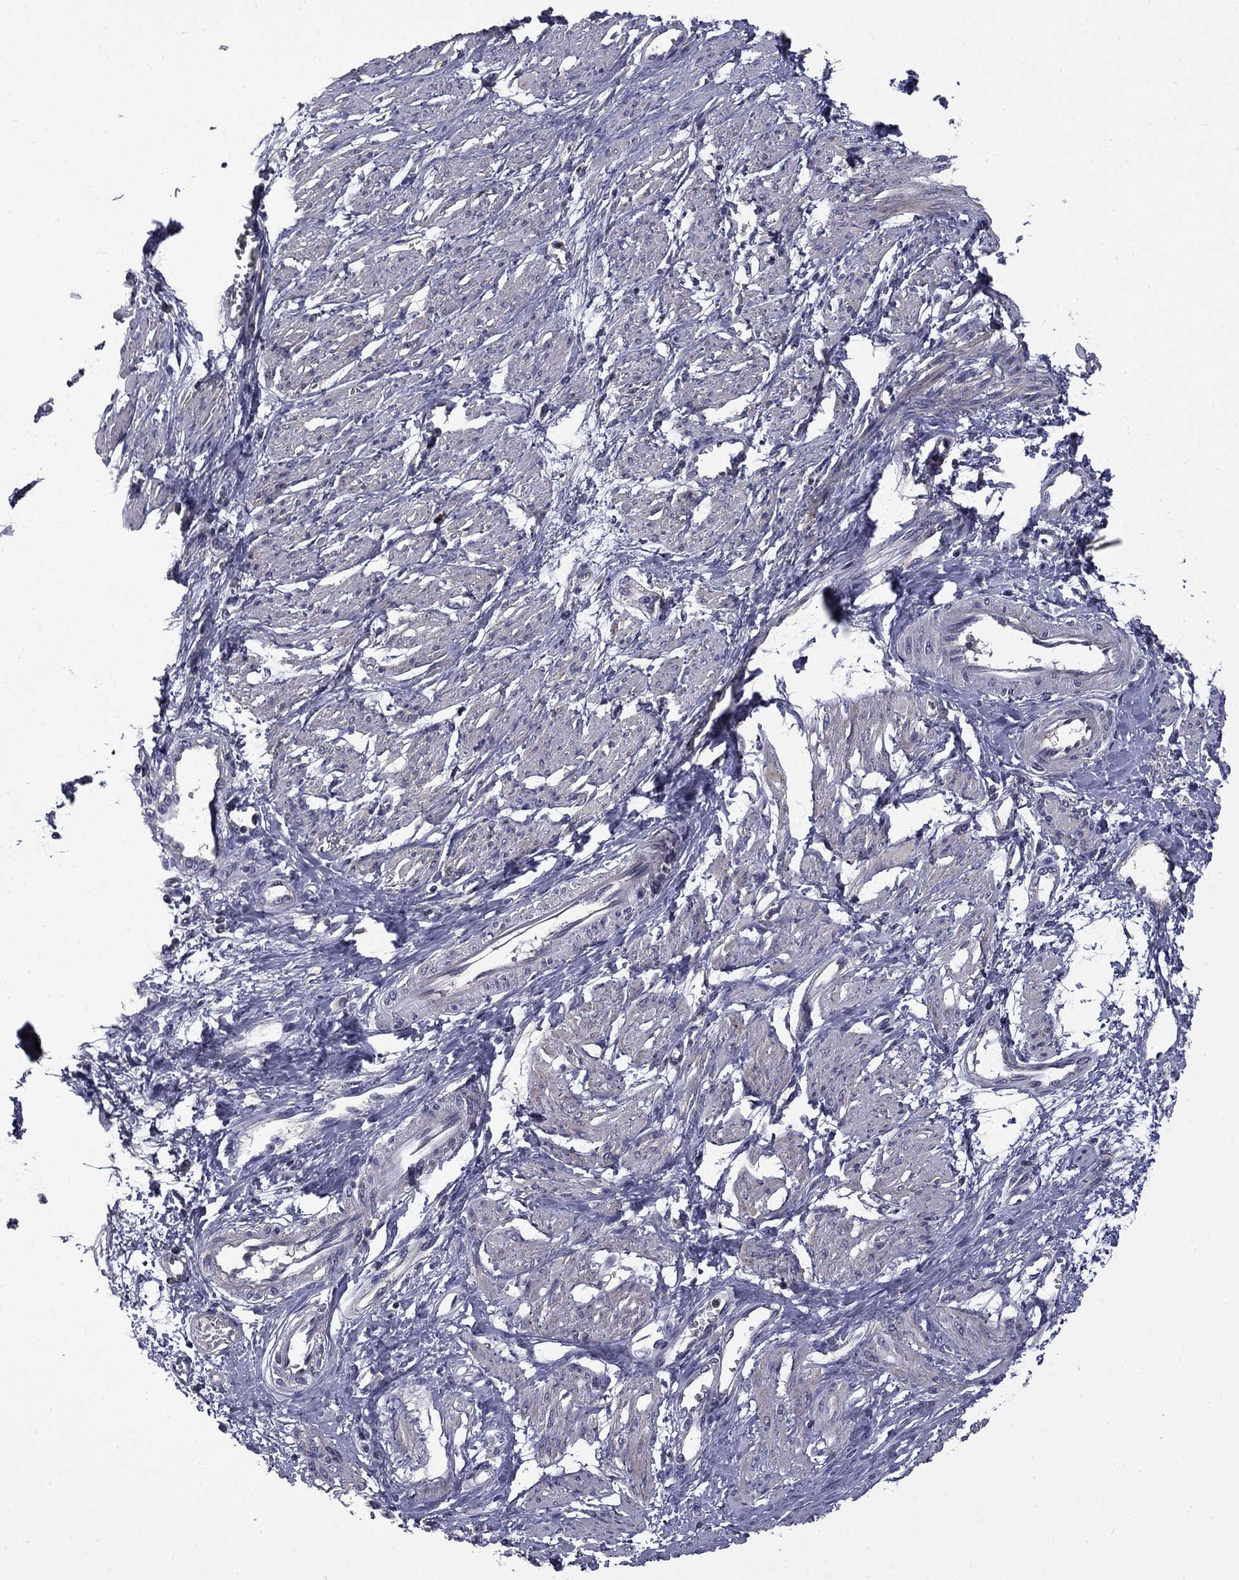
{"staining": {"intensity": "weak", "quantity": "25%-75%", "location": "cytoplasmic/membranous"}, "tissue": "smooth muscle", "cell_type": "Smooth muscle cells", "image_type": "normal", "snomed": [{"axis": "morphology", "description": "Normal tissue, NOS"}, {"axis": "topography", "description": "Smooth muscle"}, {"axis": "topography", "description": "Uterus"}], "caption": "This histopathology image demonstrates immunohistochemistry (IHC) staining of normal human smooth muscle, with low weak cytoplasmic/membranous positivity in about 25%-75% of smooth muscle cells.", "gene": "CEACAM7", "patient": {"sex": "female", "age": 39}}